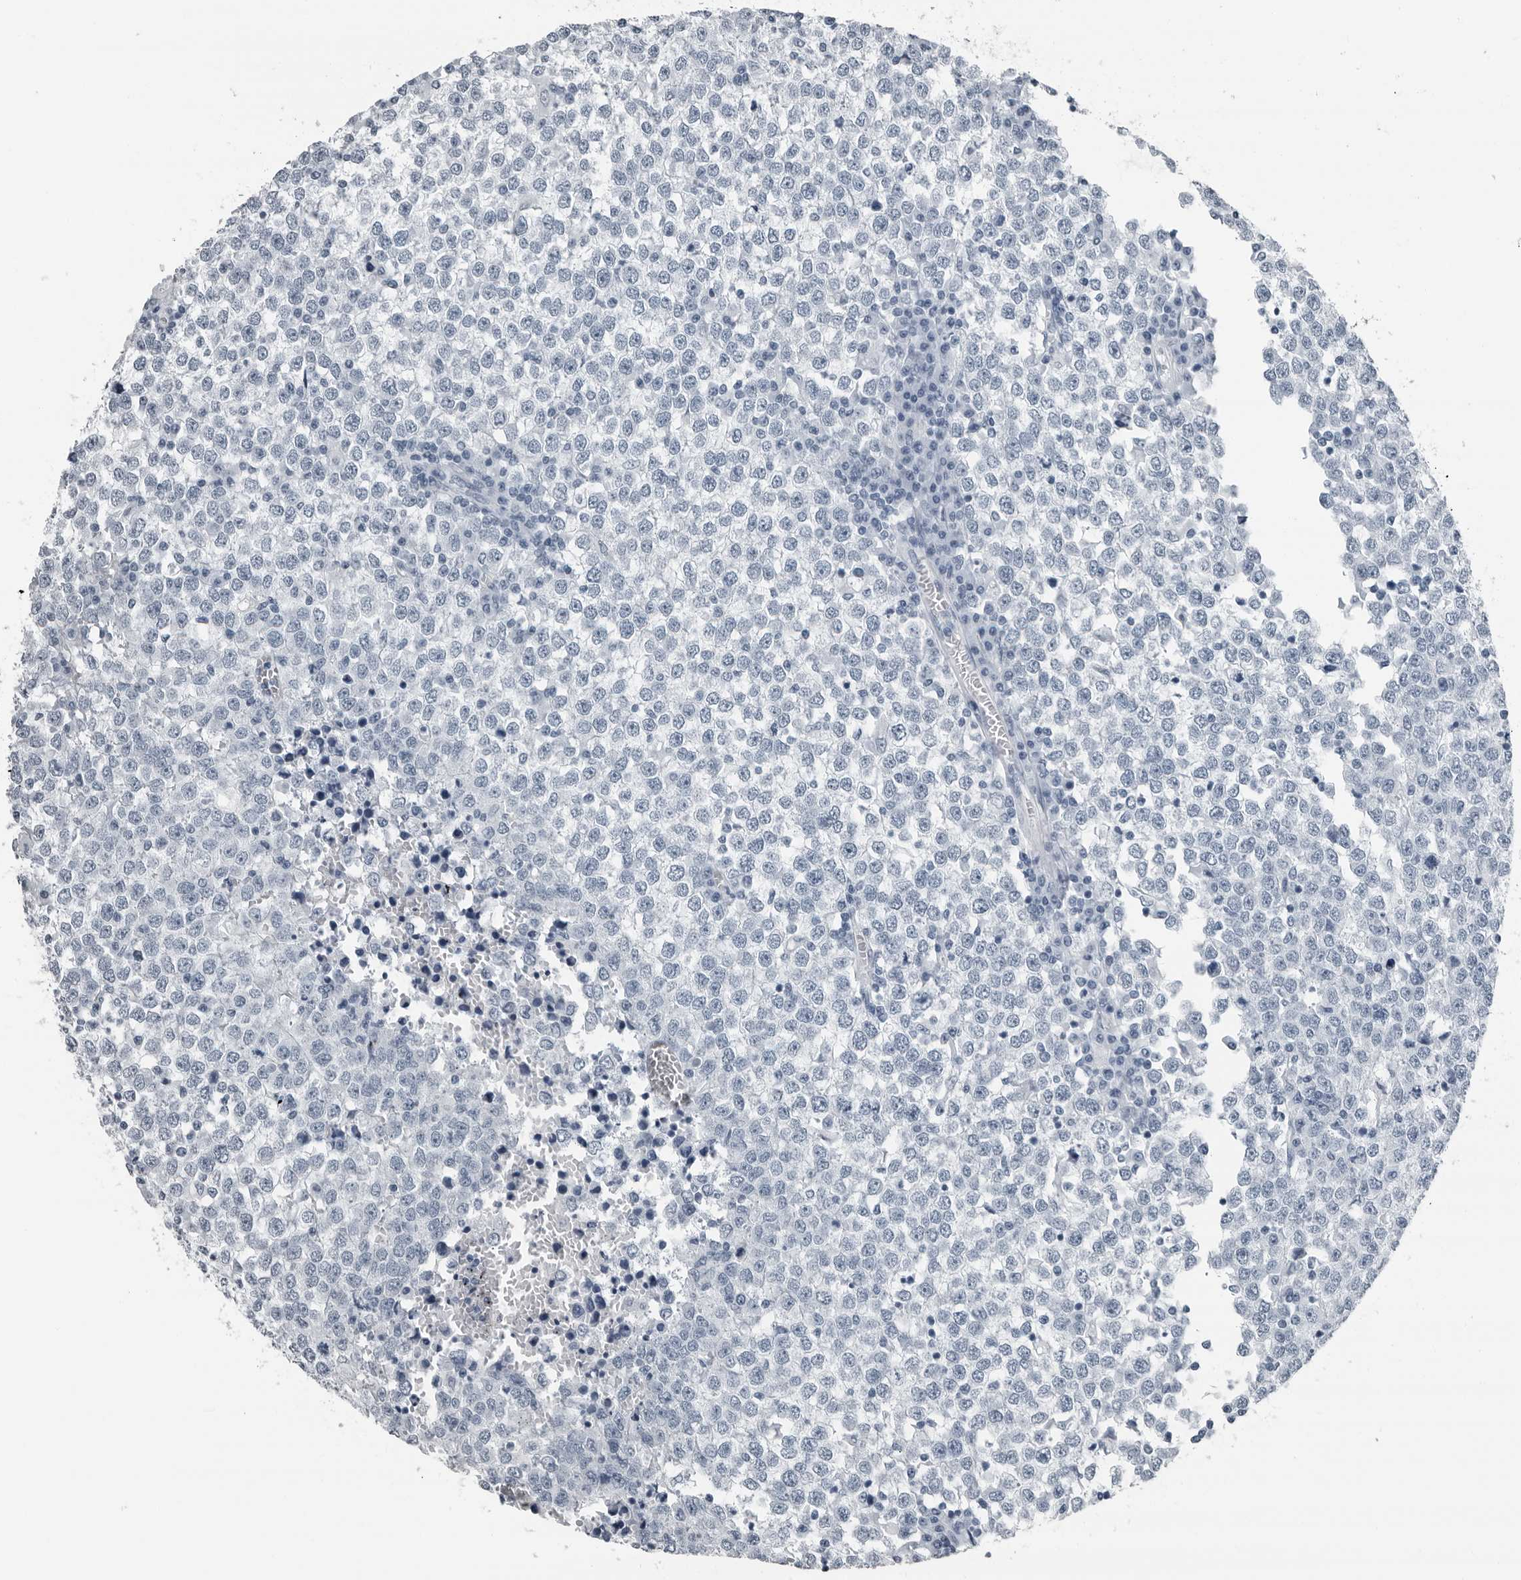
{"staining": {"intensity": "negative", "quantity": "none", "location": "none"}, "tissue": "testis cancer", "cell_type": "Tumor cells", "image_type": "cancer", "snomed": [{"axis": "morphology", "description": "Seminoma, NOS"}, {"axis": "topography", "description": "Testis"}], "caption": "This is an IHC micrograph of human testis cancer. There is no positivity in tumor cells.", "gene": "PRSS1", "patient": {"sex": "male", "age": 65}}